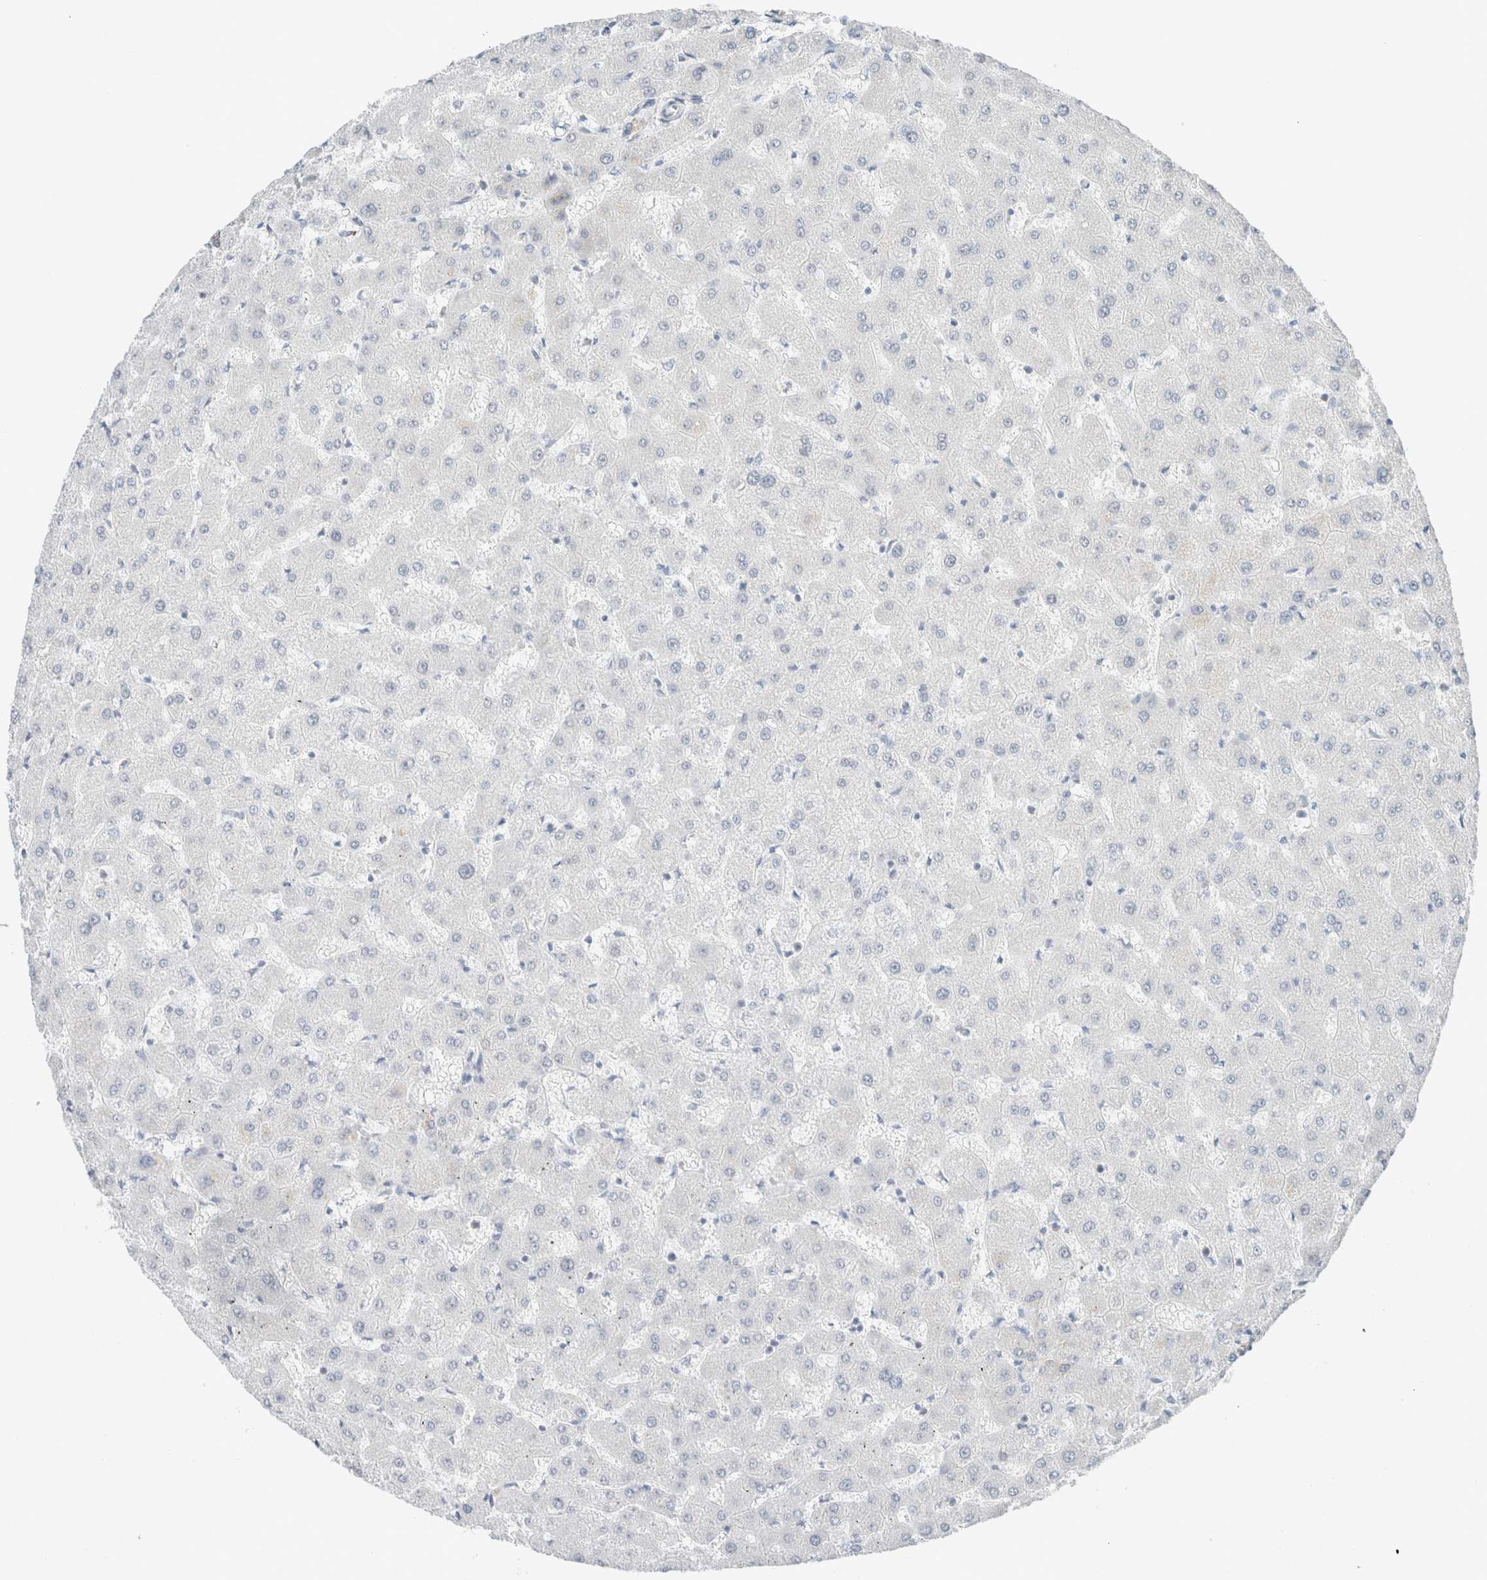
{"staining": {"intensity": "weak", "quantity": ">75%", "location": "cytoplasmic/membranous"}, "tissue": "liver", "cell_type": "Cholangiocytes", "image_type": "normal", "snomed": [{"axis": "morphology", "description": "Normal tissue, NOS"}, {"axis": "topography", "description": "Liver"}], "caption": "Immunohistochemistry of normal liver reveals low levels of weak cytoplasmic/membranous expression in about >75% of cholangiocytes. (DAB (3,3'-diaminobenzidine) IHC with brightfield microscopy, high magnification).", "gene": "CASC3", "patient": {"sex": "female", "age": 63}}